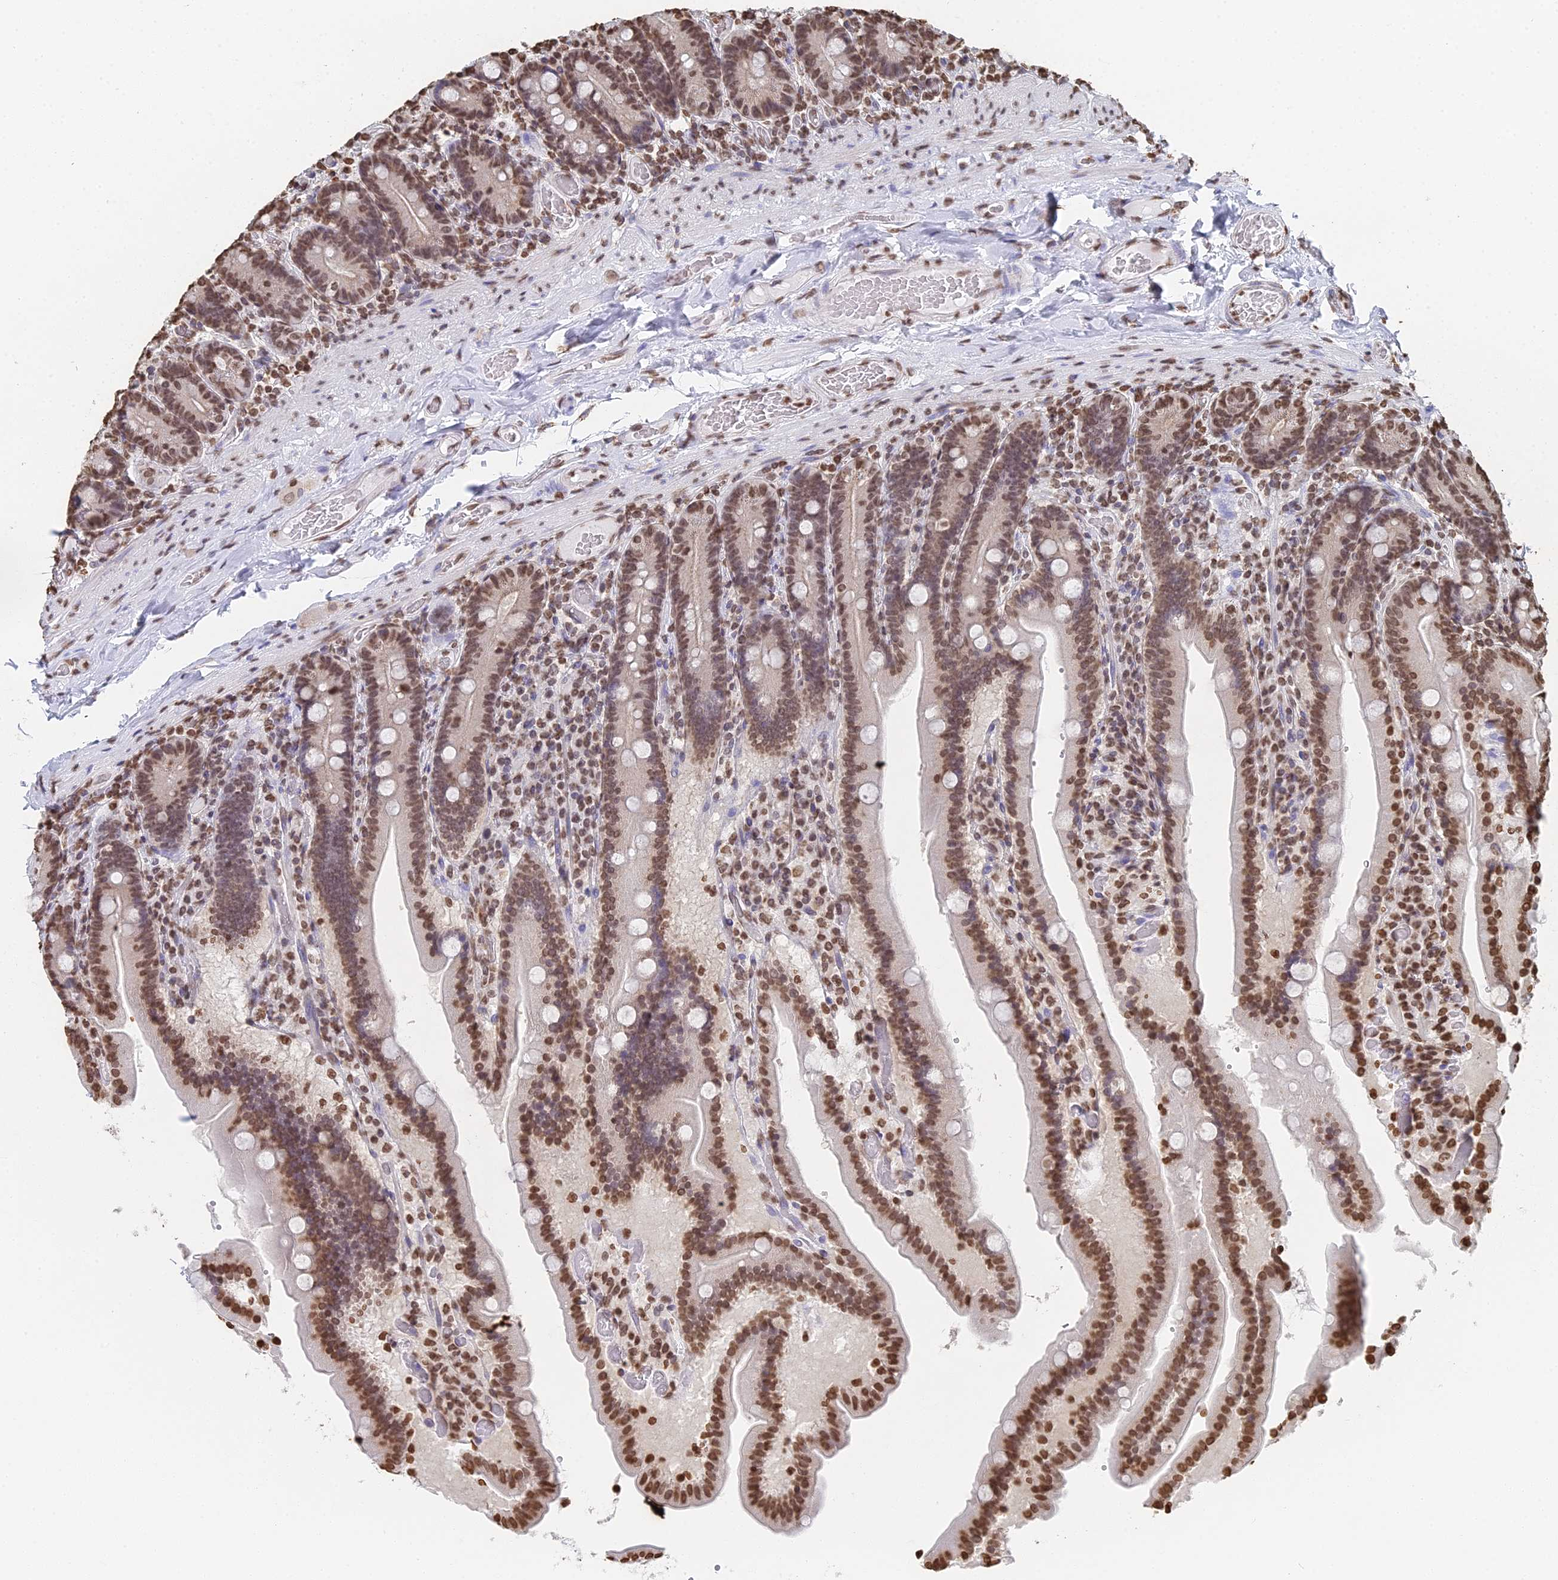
{"staining": {"intensity": "moderate", "quantity": "25%-75%", "location": "nuclear"}, "tissue": "duodenum", "cell_type": "Glandular cells", "image_type": "normal", "snomed": [{"axis": "morphology", "description": "Normal tissue, NOS"}, {"axis": "topography", "description": "Duodenum"}], "caption": "DAB immunohistochemical staining of unremarkable duodenum exhibits moderate nuclear protein staining in about 25%-75% of glandular cells. The protein is shown in brown color, while the nuclei are stained blue.", "gene": "GBP3", "patient": {"sex": "female", "age": 62}}